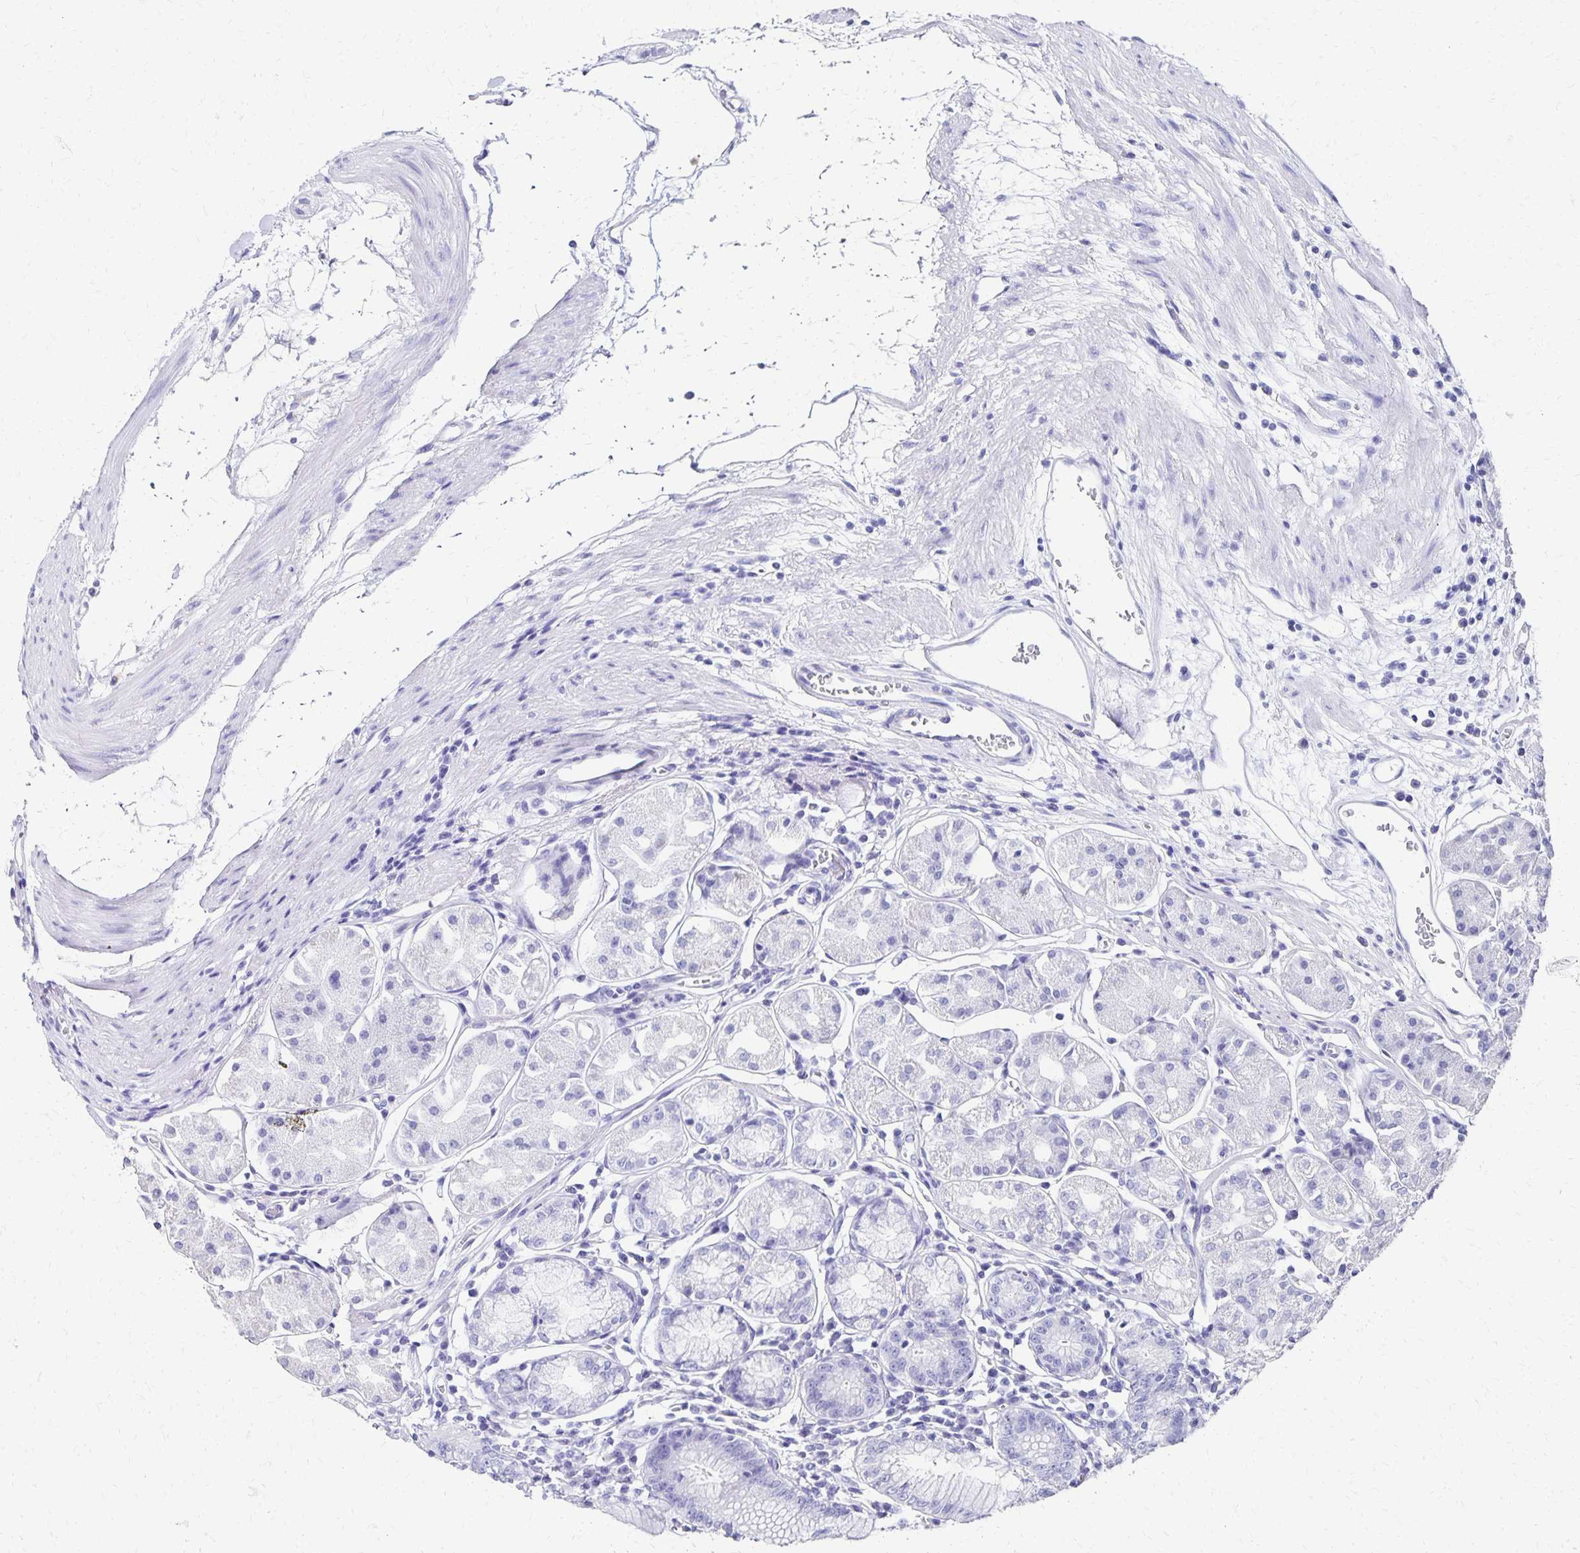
{"staining": {"intensity": "negative", "quantity": "none", "location": "none"}, "tissue": "stomach", "cell_type": "Glandular cells", "image_type": "normal", "snomed": [{"axis": "morphology", "description": "Normal tissue, NOS"}, {"axis": "topography", "description": "Stomach"}], "caption": "IHC of unremarkable human stomach demonstrates no staining in glandular cells. (Immunohistochemistry, brightfield microscopy, high magnification).", "gene": "DYNLT4", "patient": {"sex": "male", "age": 55}}